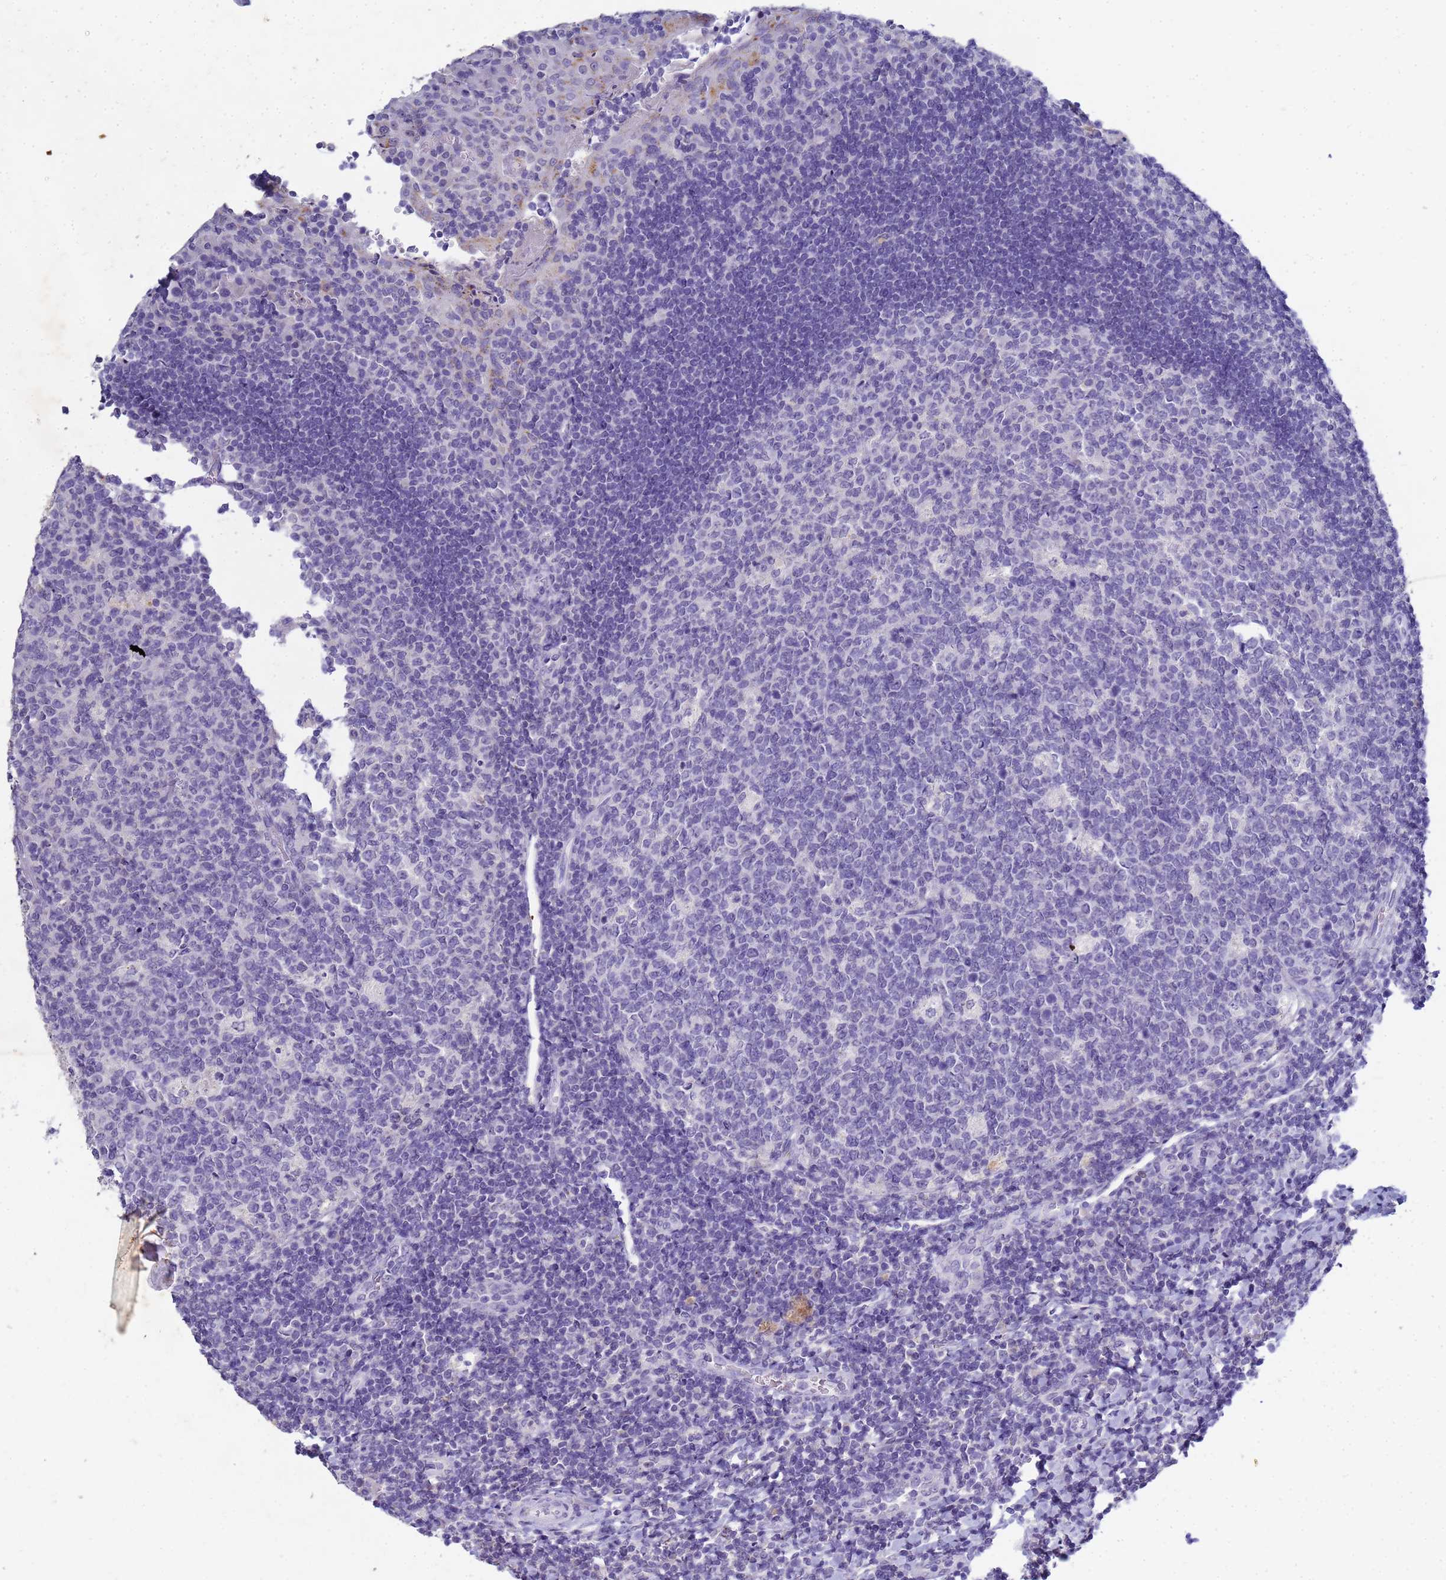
{"staining": {"intensity": "negative", "quantity": "none", "location": "none"}, "tissue": "tonsil", "cell_type": "Germinal center cells", "image_type": "normal", "snomed": [{"axis": "morphology", "description": "Normal tissue, NOS"}, {"axis": "topography", "description": "Tonsil"}], "caption": "There is no significant positivity in germinal center cells of tonsil. (IHC, brightfield microscopy, high magnification).", "gene": "B3GNT8", "patient": {"sex": "male", "age": 17}}